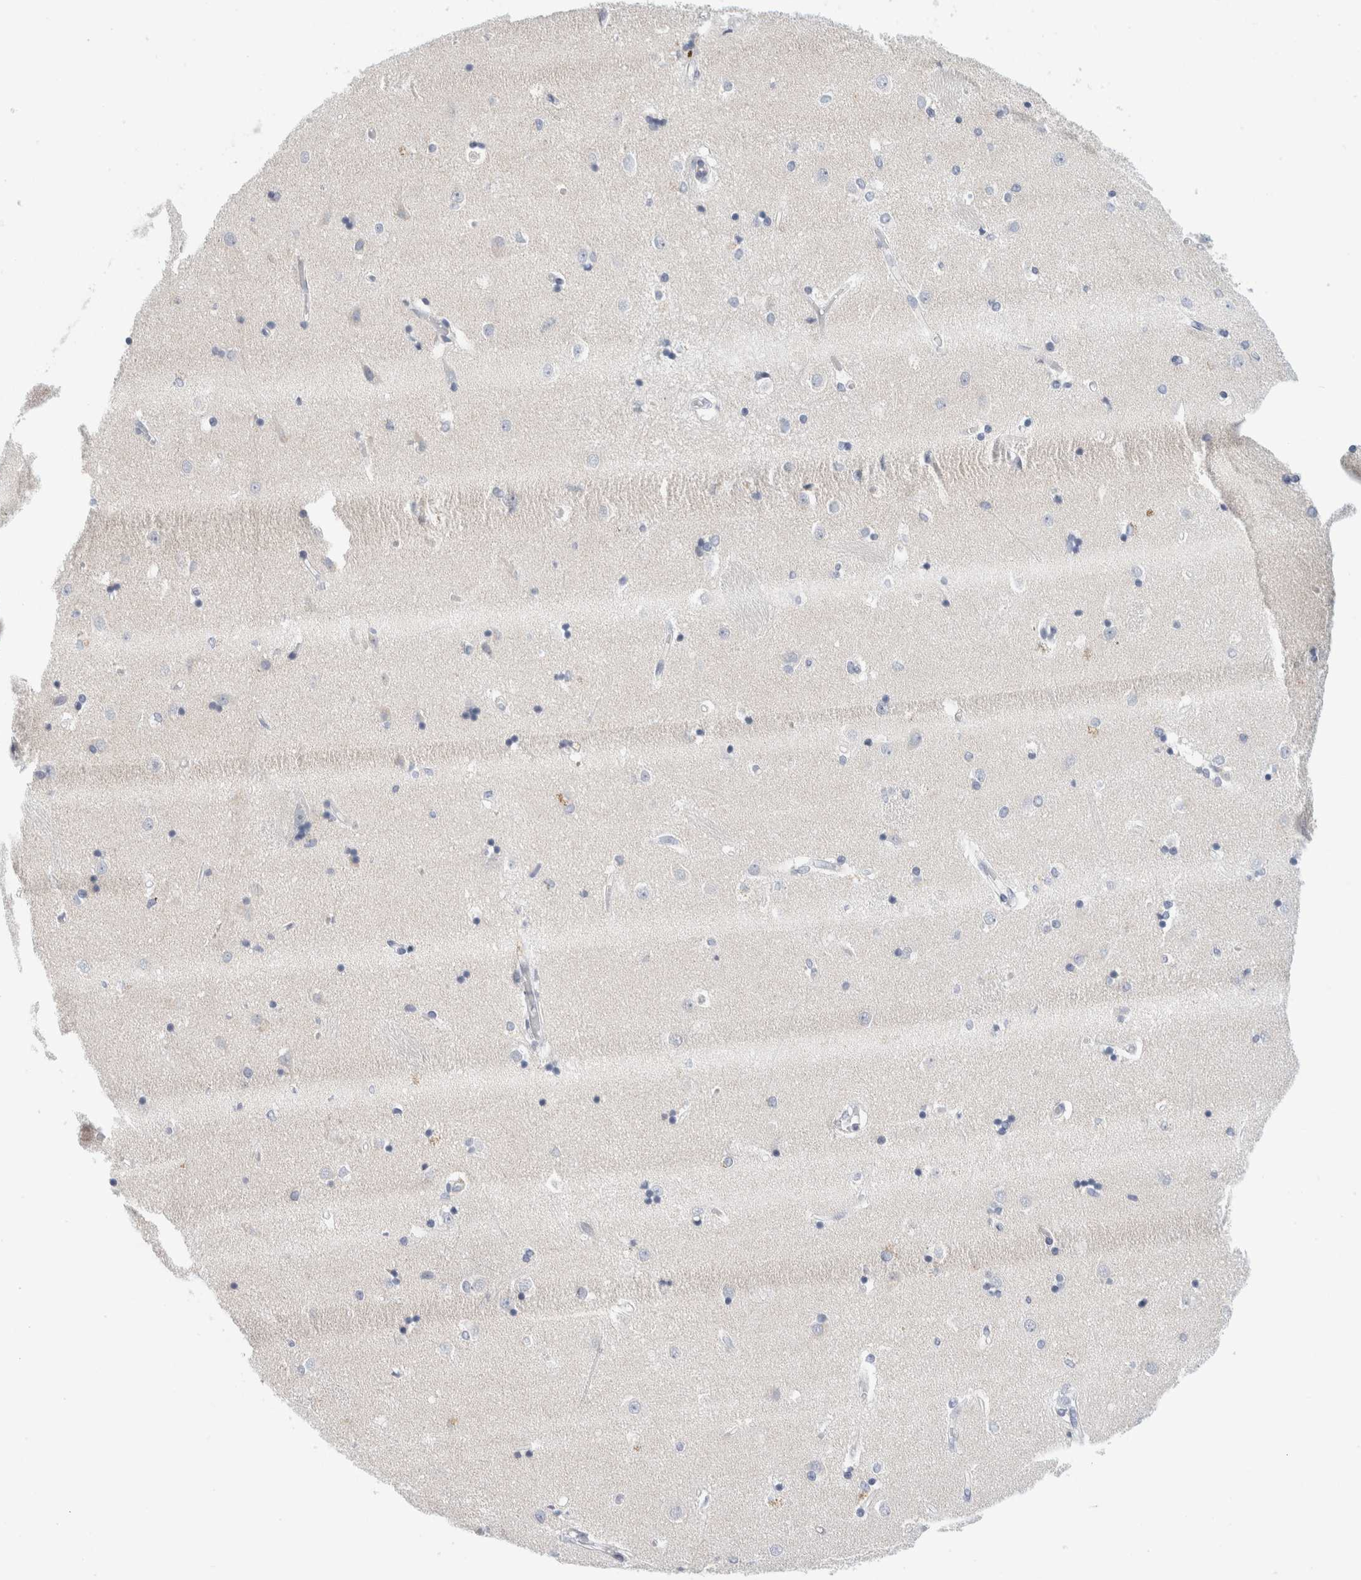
{"staining": {"intensity": "negative", "quantity": "none", "location": "none"}, "tissue": "caudate", "cell_type": "Glial cells", "image_type": "normal", "snomed": [{"axis": "morphology", "description": "Normal tissue, NOS"}, {"axis": "topography", "description": "Lateral ventricle wall"}], "caption": "The photomicrograph exhibits no staining of glial cells in benign caudate. (Immunohistochemistry, brightfield microscopy, high magnification).", "gene": "SLC22A12", "patient": {"sex": "male", "age": 45}}